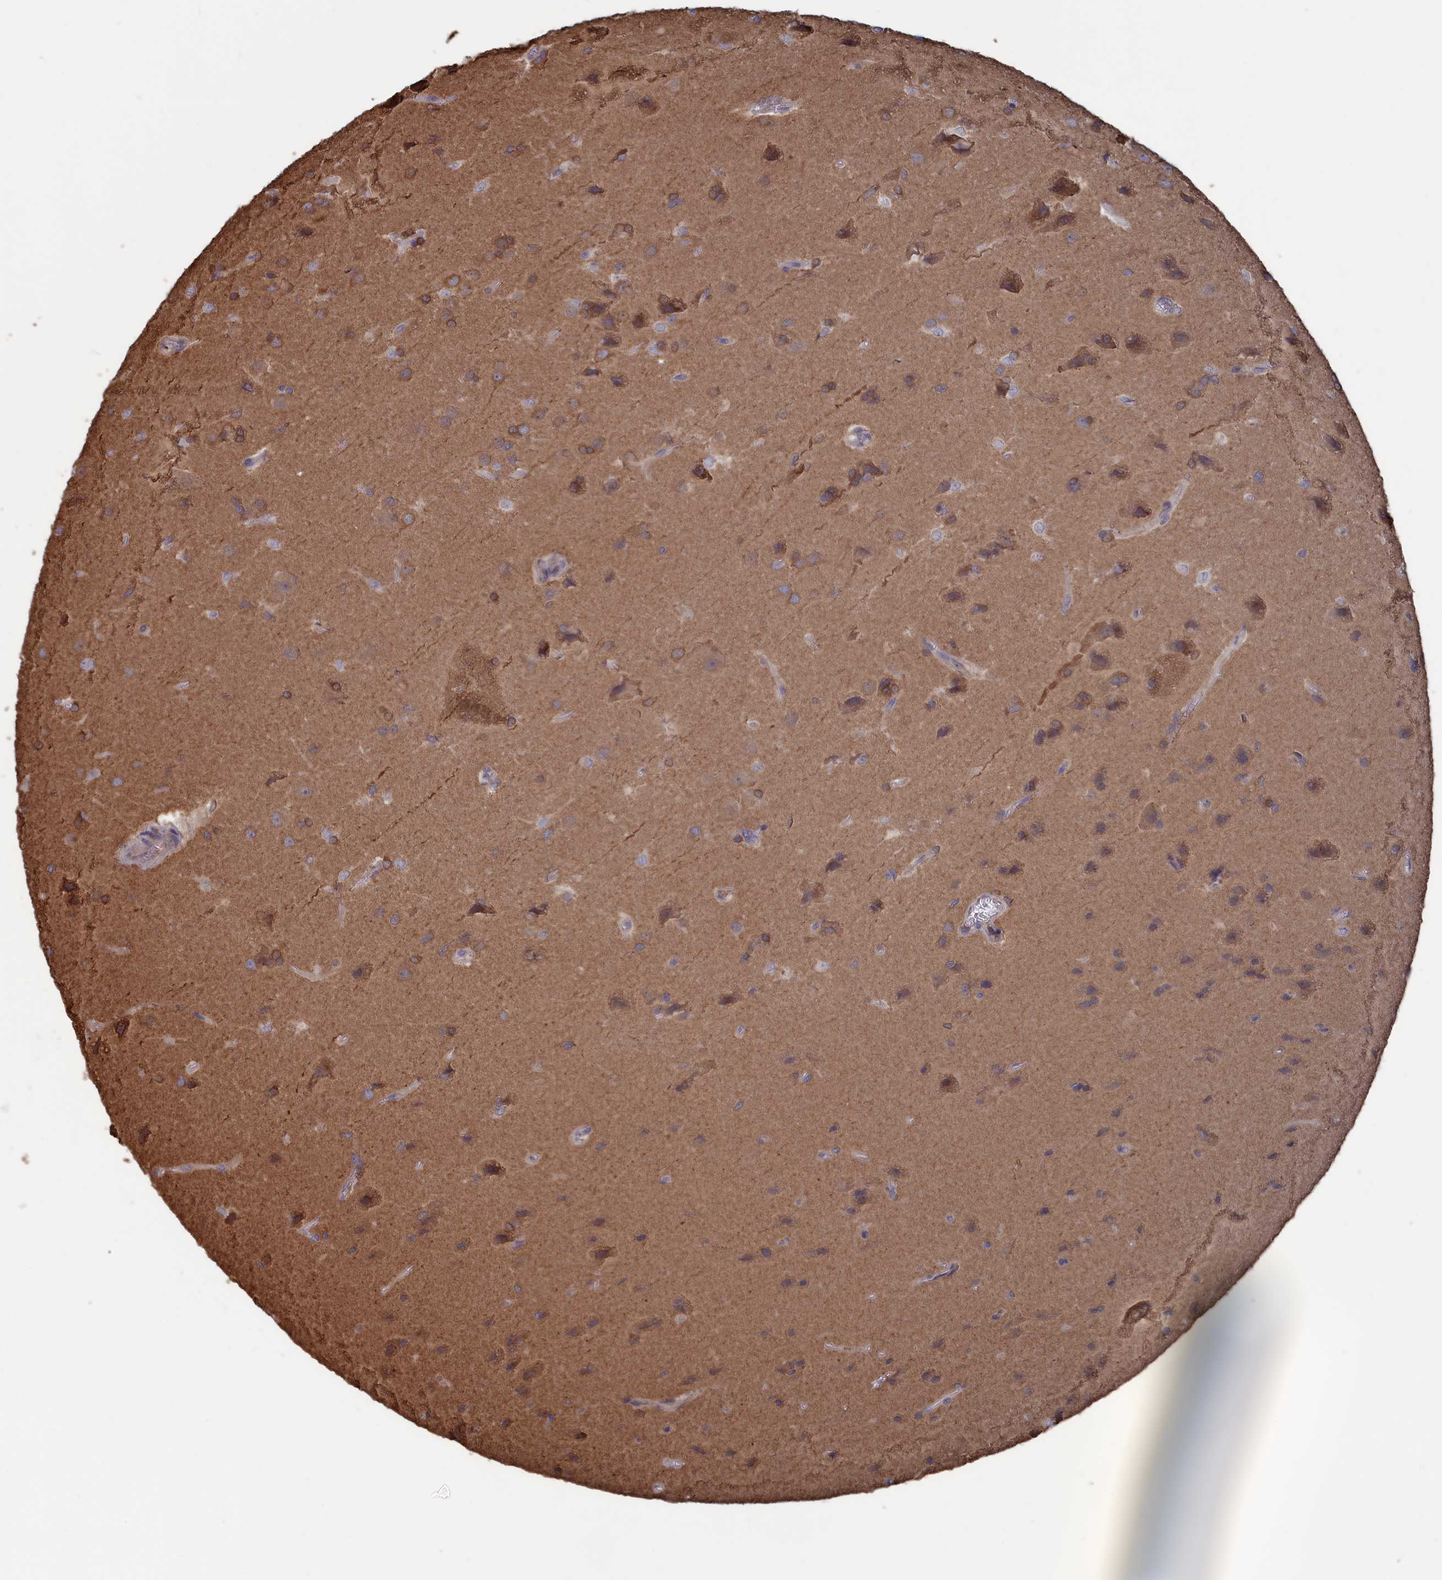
{"staining": {"intensity": "moderate", "quantity": "<25%", "location": "cytoplasmic/membranous"}, "tissue": "glioma", "cell_type": "Tumor cells", "image_type": "cancer", "snomed": [{"axis": "morphology", "description": "Glioma, malignant, Low grade"}, {"axis": "topography", "description": "Brain"}], "caption": "IHC (DAB) staining of glioma demonstrates moderate cytoplasmic/membranous protein staining in about <25% of tumor cells.", "gene": "NUTF2", "patient": {"sex": "male", "age": 66}}